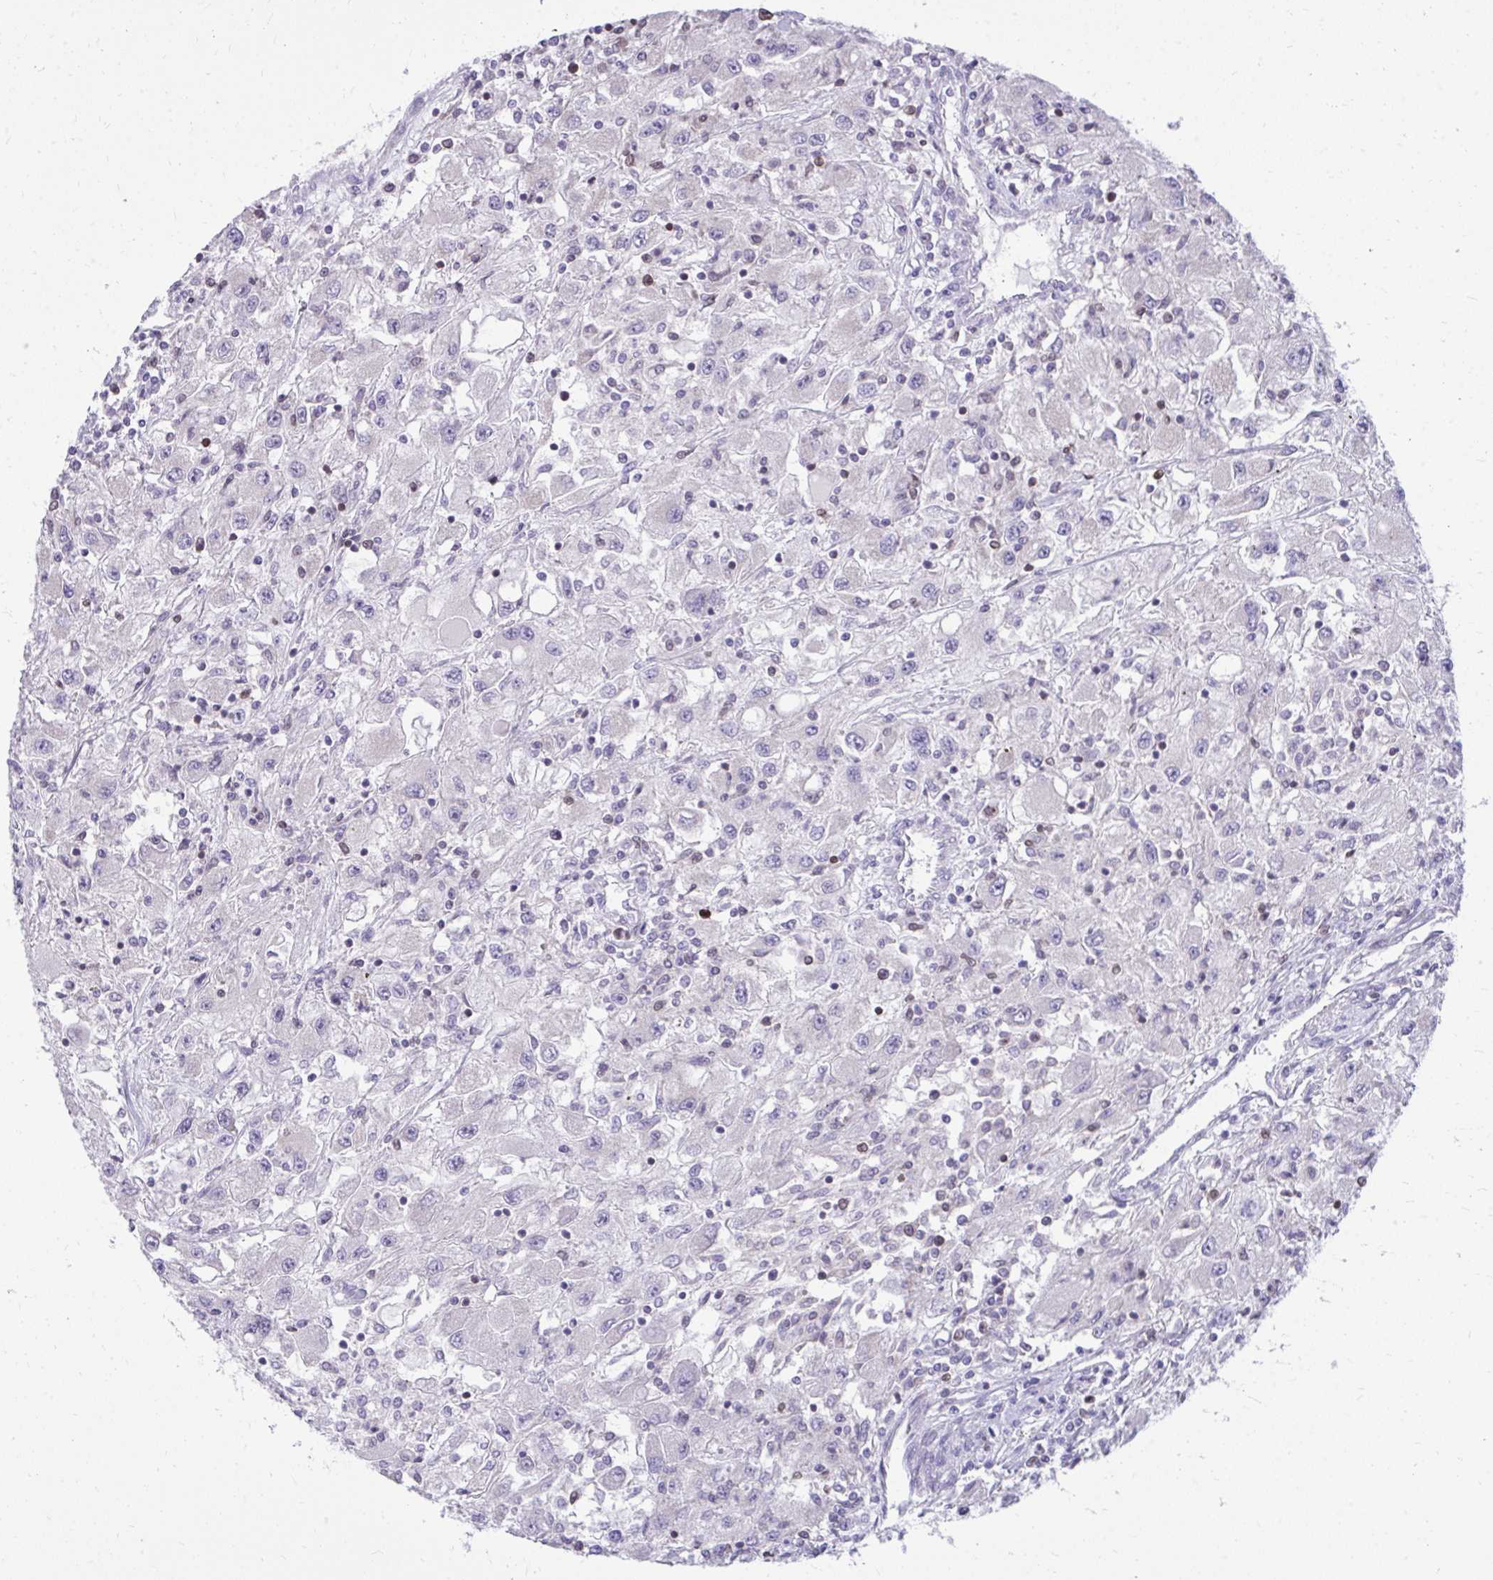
{"staining": {"intensity": "negative", "quantity": "none", "location": "none"}, "tissue": "renal cancer", "cell_type": "Tumor cells", "image_type": "cancer", "snomed": [{"axis": "morphology", "description": "Adenocarcinoma, NOS"}, {"axis": "topography", "description": "Kidney"}], "caption": "Immunohistochemical staining of adenocarcinoma (renal) shows no significant positivity in tumor cells.", "gene": "RPS6KA2", "patient": {"sex": "female", "age": 67}}